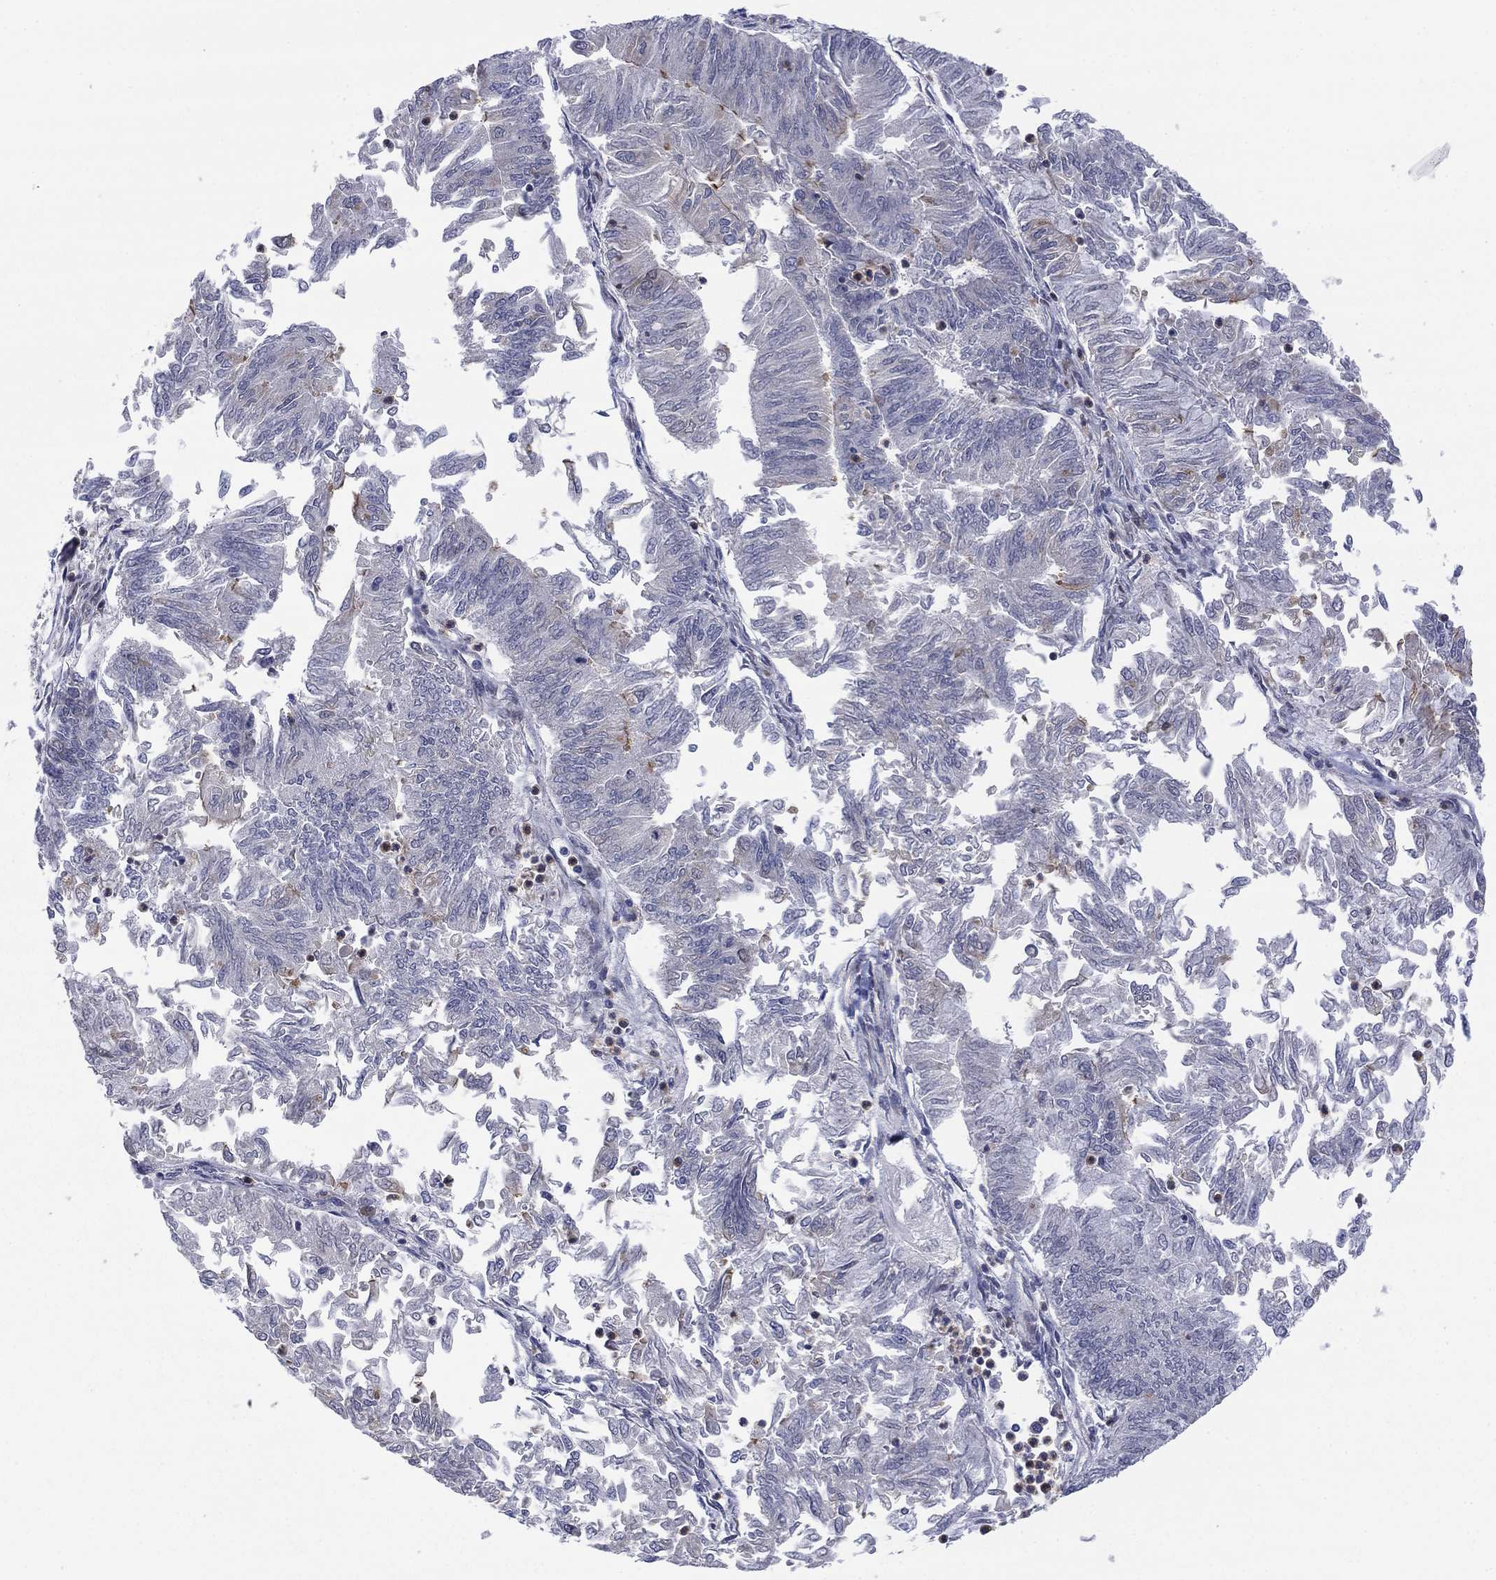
{"staining": {"intensity": "negative", "quantity": "none", "location": "none"}, "tissue": "endometrial cancer", "cell_type": "Tumor cells", "image_type": "cancer", "snomed": [{"axis": "morphology", "description": "Adenocarcinoma, NOS"}, {"axis": "topography", "description": "Endometrium"}], "caption": "Image shows no significant protein positivity in tumor cells of endometrial cancer (adenocarcinoma).", "gene": "TTC21B", "patient": {"sex": "female", "age": 59}}